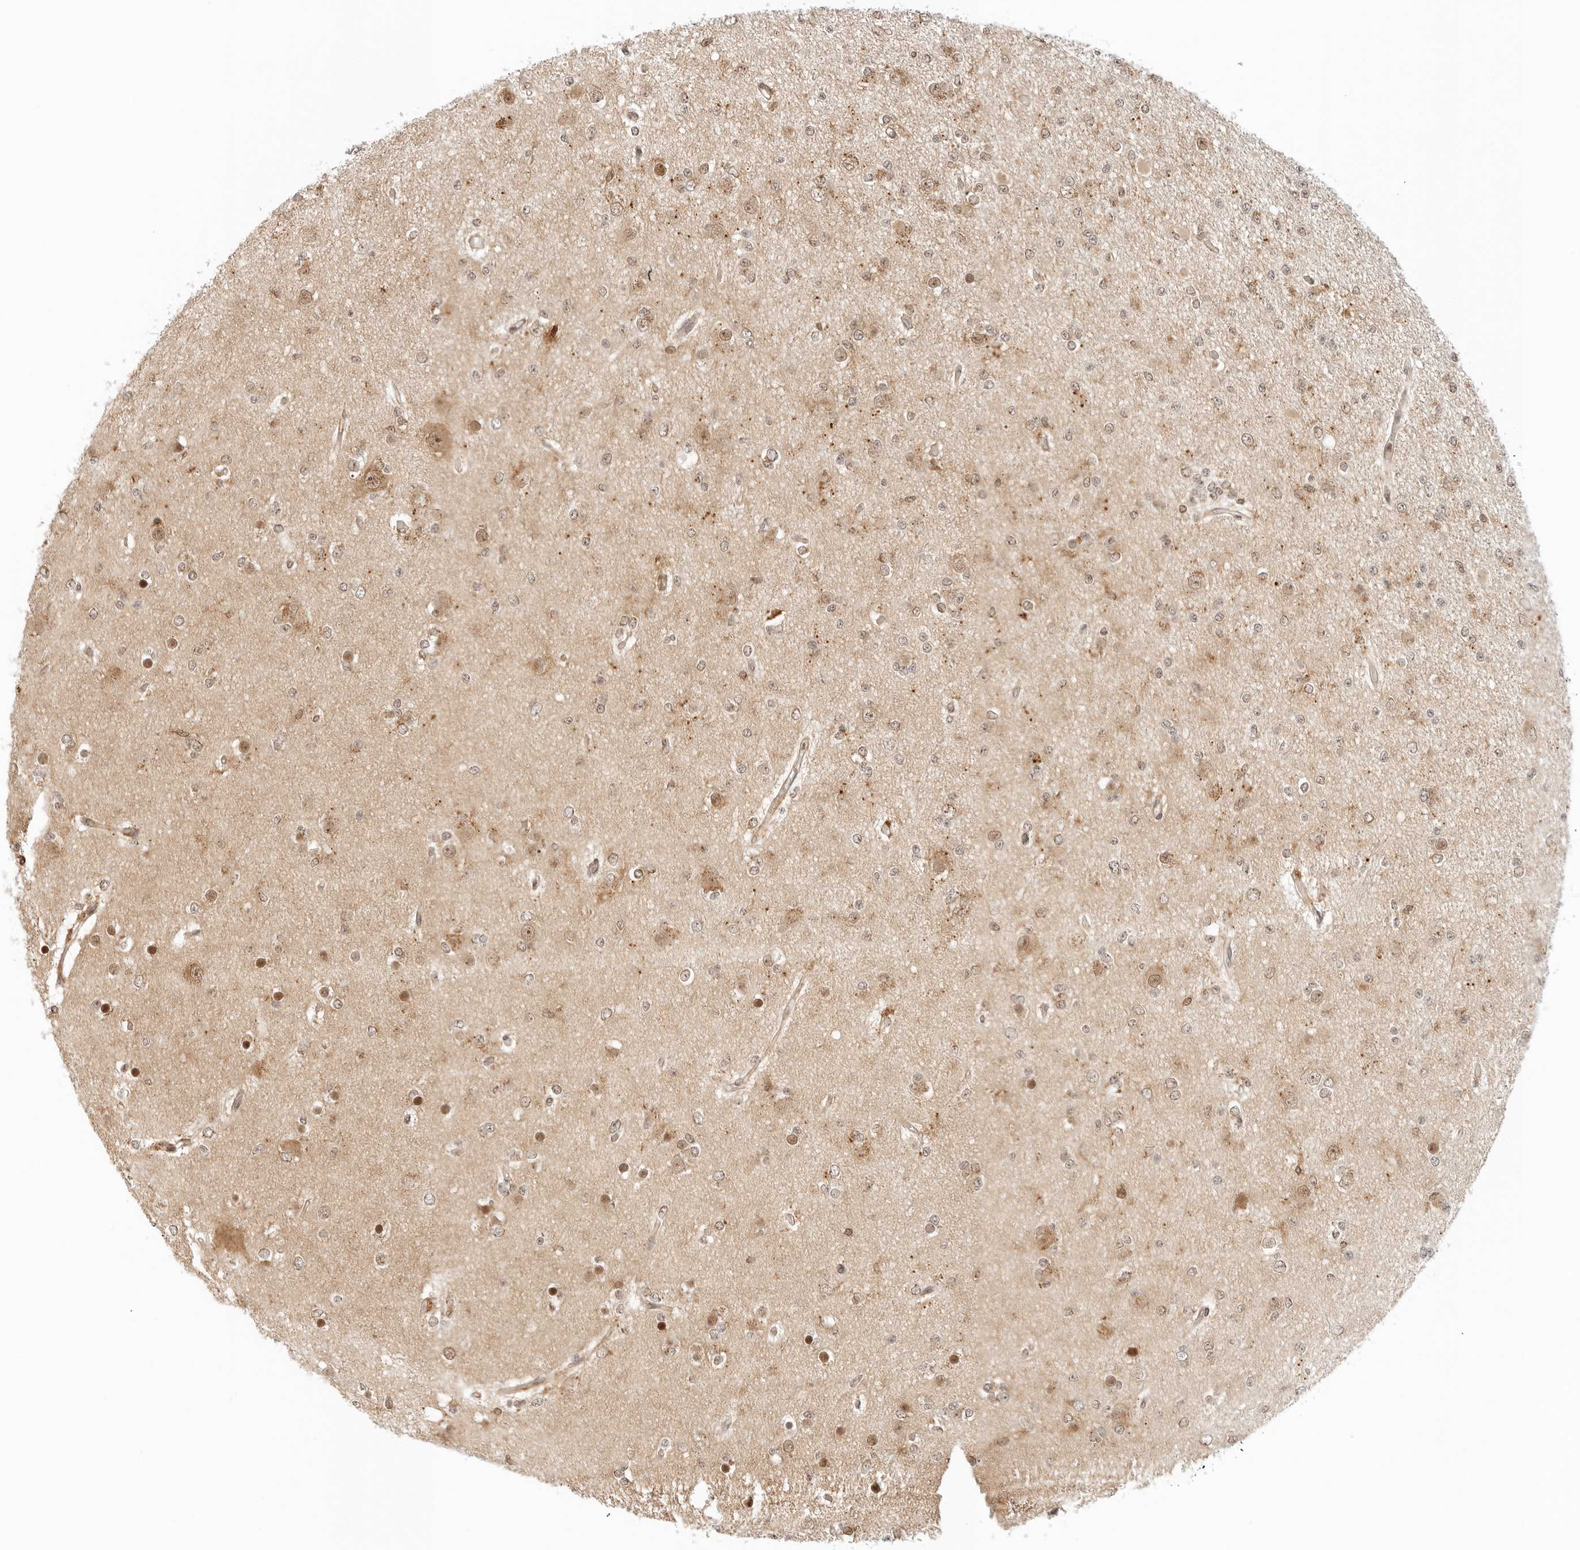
{"staining": {"intensity": "moderate", "quantity": "25%-75%", "location": "cytoplasmic/membranous,nuclear"}, "tissue": "glioma", "cell_type": "Tumor cells", "image_type": "cancer", "snomed": [{"axis": "morphology", "description": "Glioma, malignant, Low grade"}, {"axis": "topography", "description": "Brain"}], "caption": "The image shows a brown stain indicating the presence of a protein in the cytoplasmic/membranous and nuclear of tumor cells in malignant glioma (low-grade).", "gene": "RC3H1", "patient": {"sex": "female", "age": 22}}